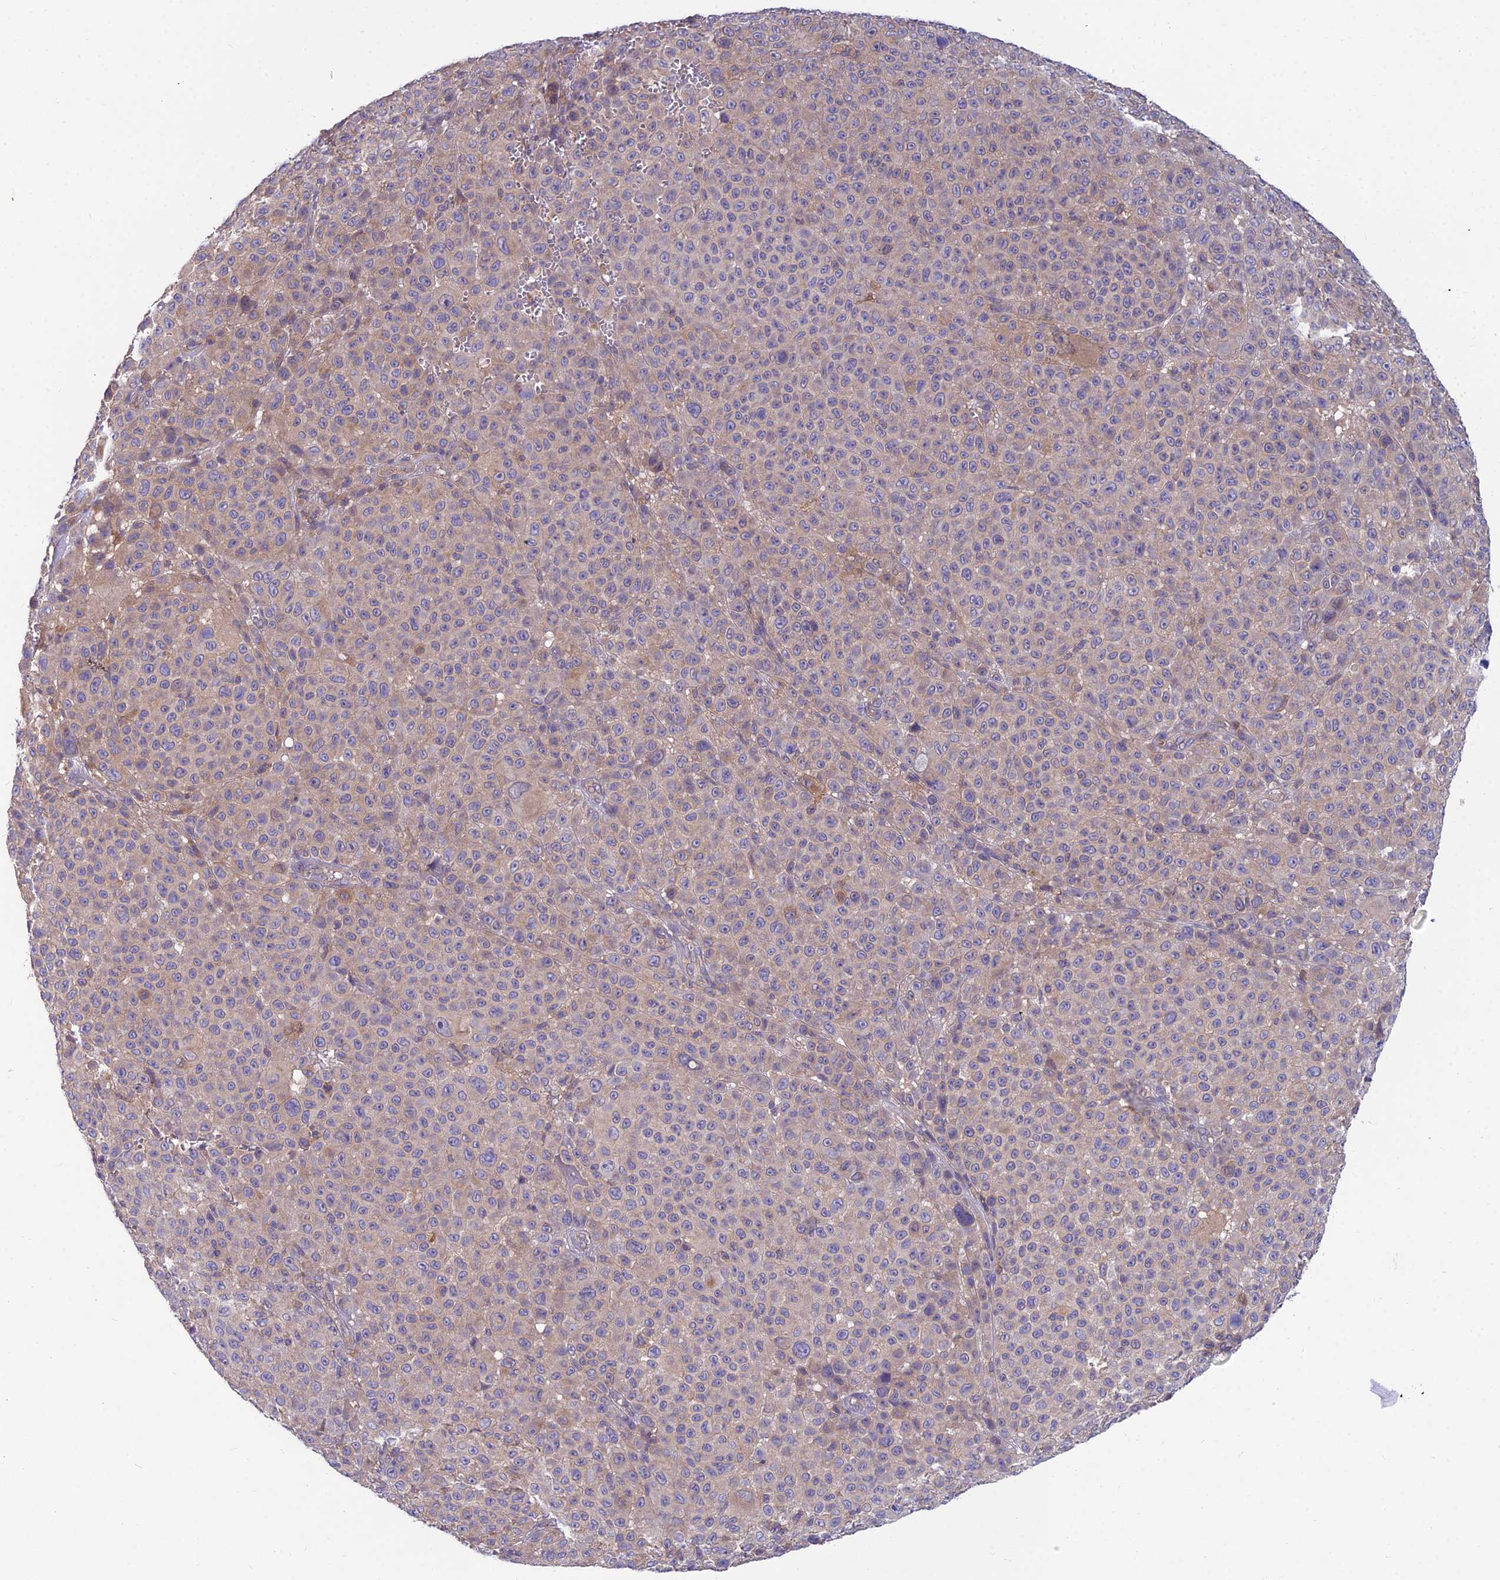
{"staining": {"intensity": "weak", "quantity": "<25%", "location": "cytoplasmic/membranous"}, "tissue": "melanoma", "cell_type": "Tumor cells", "image_type": "cancer", "snomed": [{"axis": "morphology", "description": "Malignant melanoma, NOS"}, {"axis": "topography", "description": "Skin"}], "caption": "Melanoma was stained to show a protein in brown. There is no significant positivity in tumor cells.", "gene": "MVD", "patient": {"sex": "female", "age": 94}}